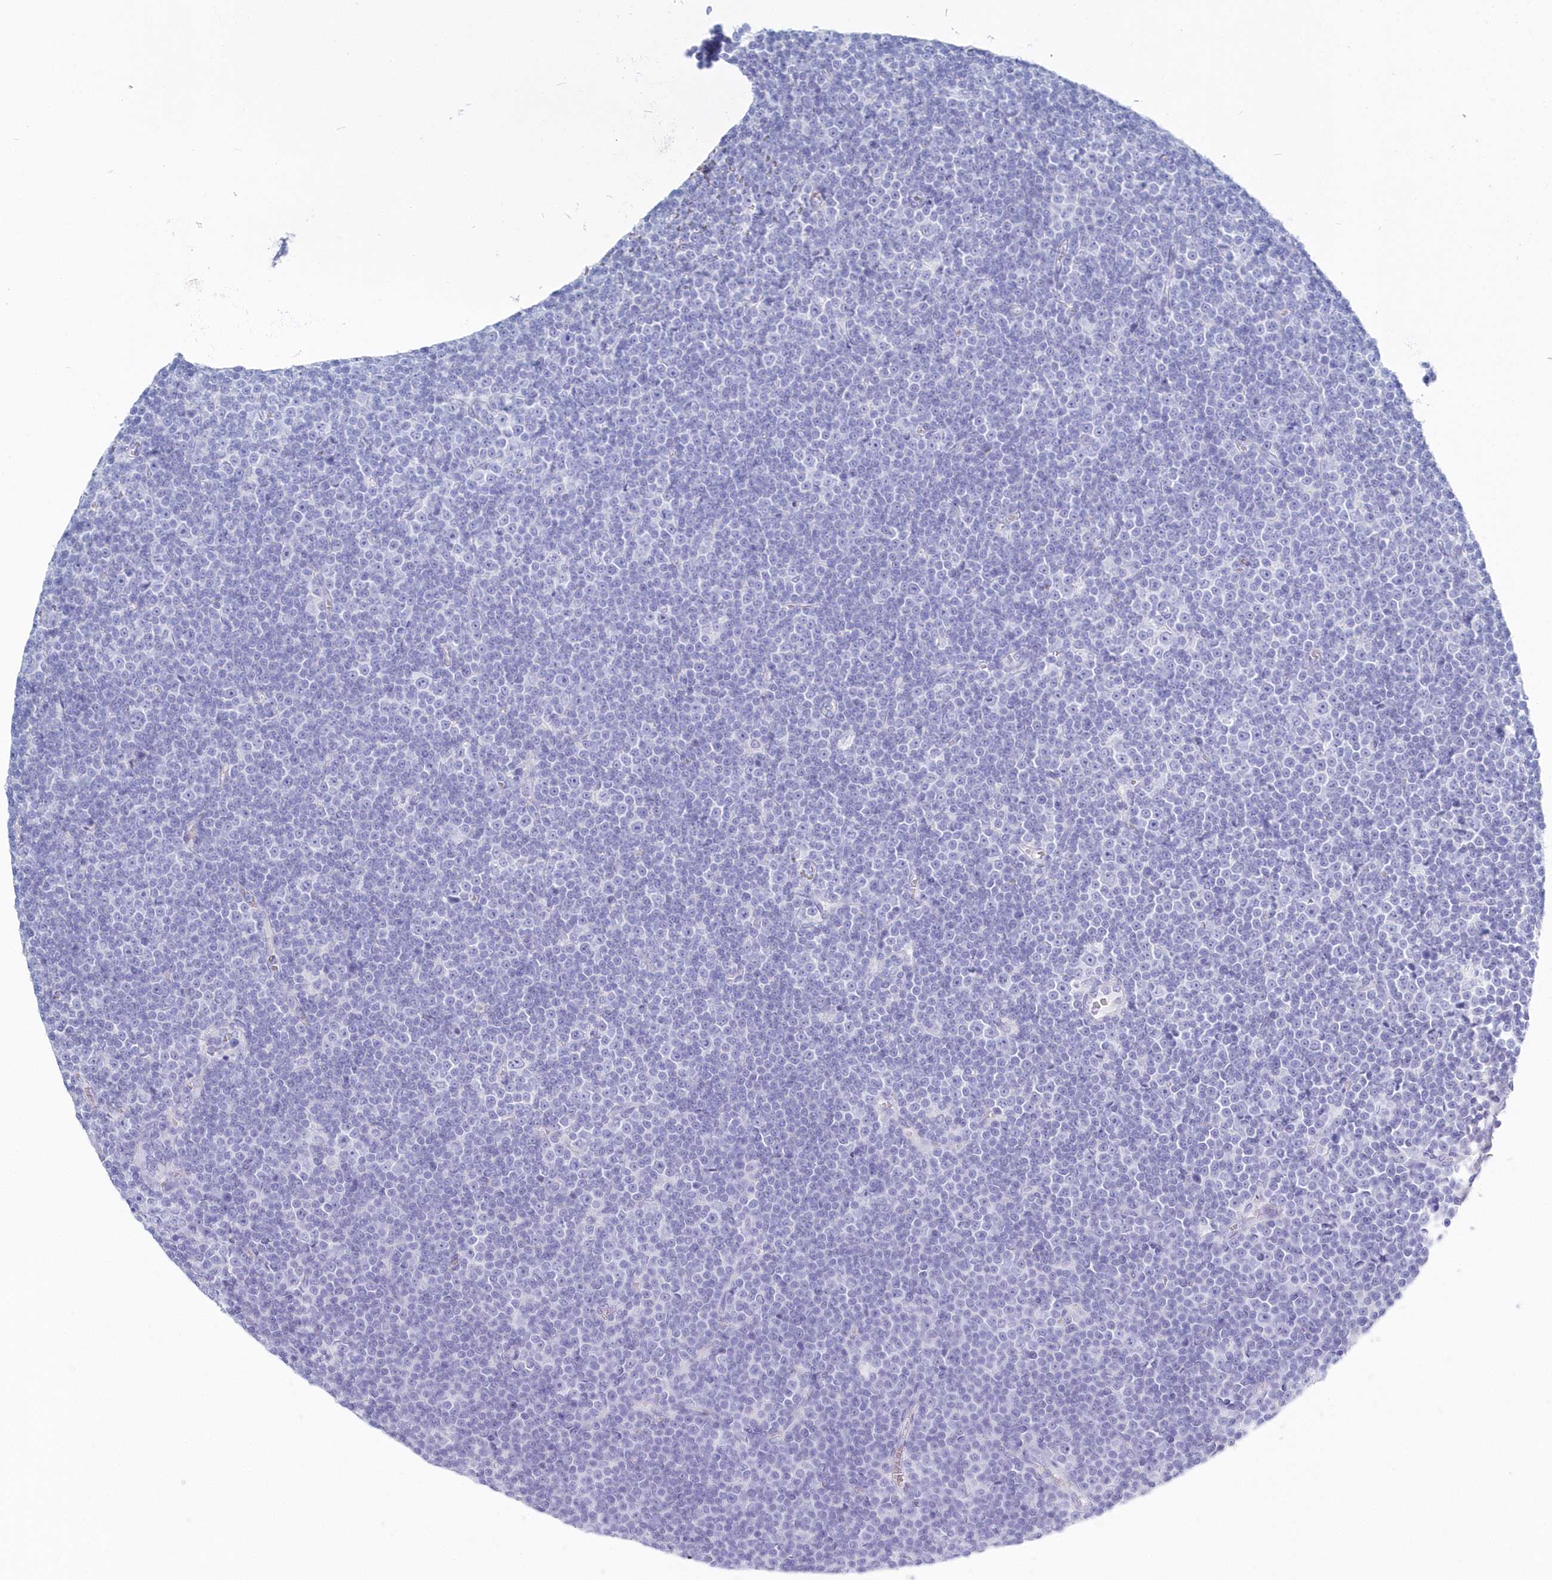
{"staining": {"intensity": "negative", "quantity": "none", "location": "none"}, "tissue": "lymphoma", "cell_type": "Tumor cells", "image_type": "cancer", "snomed": [{"axis": "morphology", "description": "Malignant lymphoma, non-Hodgkin's type, Low grade"}, {"axis": "topography", "description": "Lymph node"}], "caption": "Immunohistochemistry histopathology image of malignant lymphoma, non-Hodgkin's type (low-grade) stained for a protein (brown), which exhibits no staining in tumor cells.", "gene": "CSNK1G2", "patient": {"sex": "female", "age": 67}}